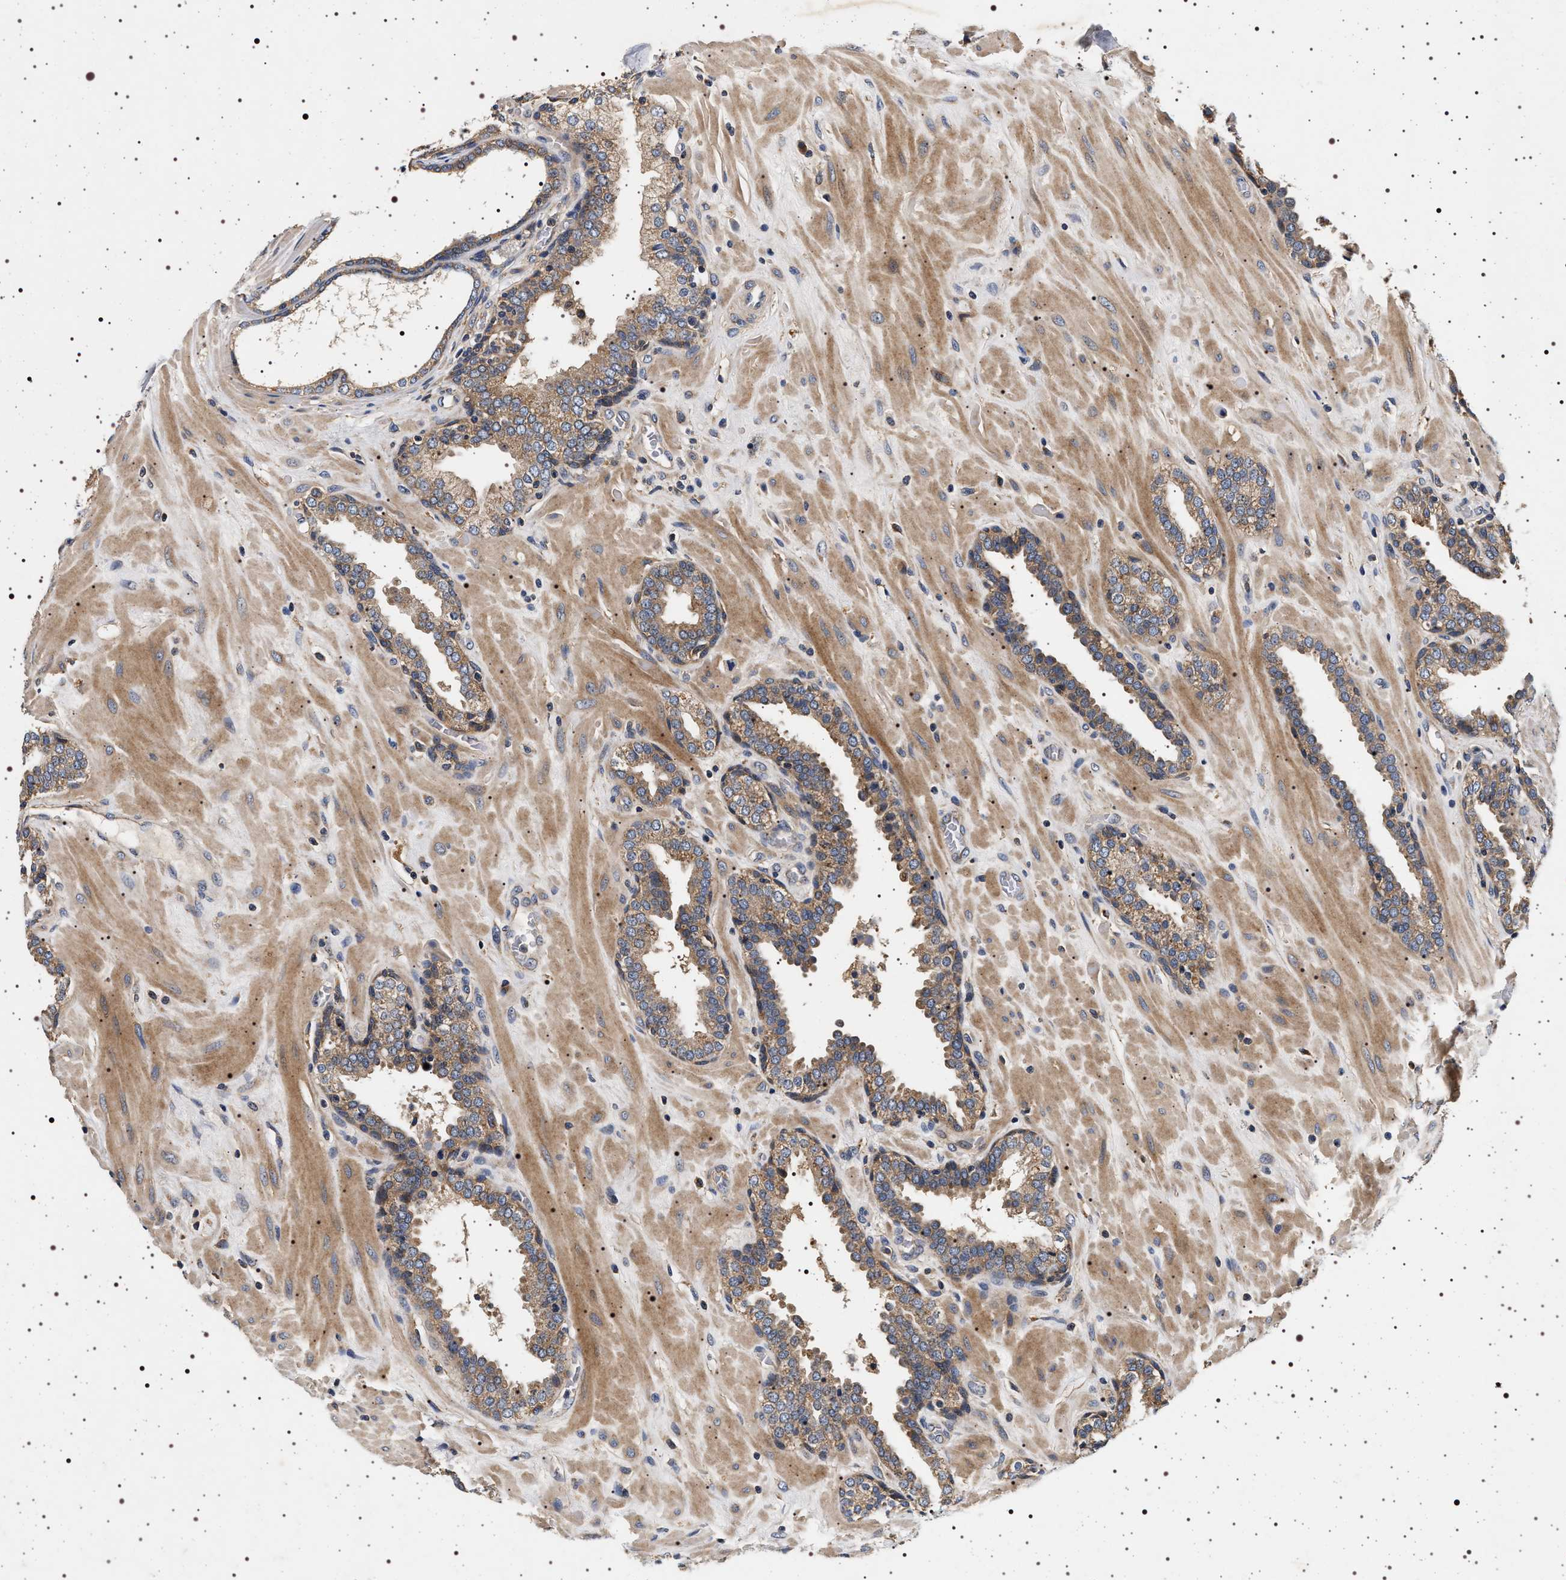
{"staining": {"intensity": "weak", "quantity": ">75%", "location": "cytoplasmic/membranous"}, "tissue": "prostate", "cell_type": "Glandular cells", "image_type": "normal", "snomed": [{"axis": "morphology", "description": "Normal tissue, NOS"}, {"axis": "topography", "description": "Prostate"}], "caption": "A photomicrograph showing weak cytoplasmic/membranous positivity in about >75% of glandular cells in unremarkable prostate, as visualized by brown immunohistochemical staining.", "gene": "DCBLD2", "patient": {"sex": "male", "age": 51}}